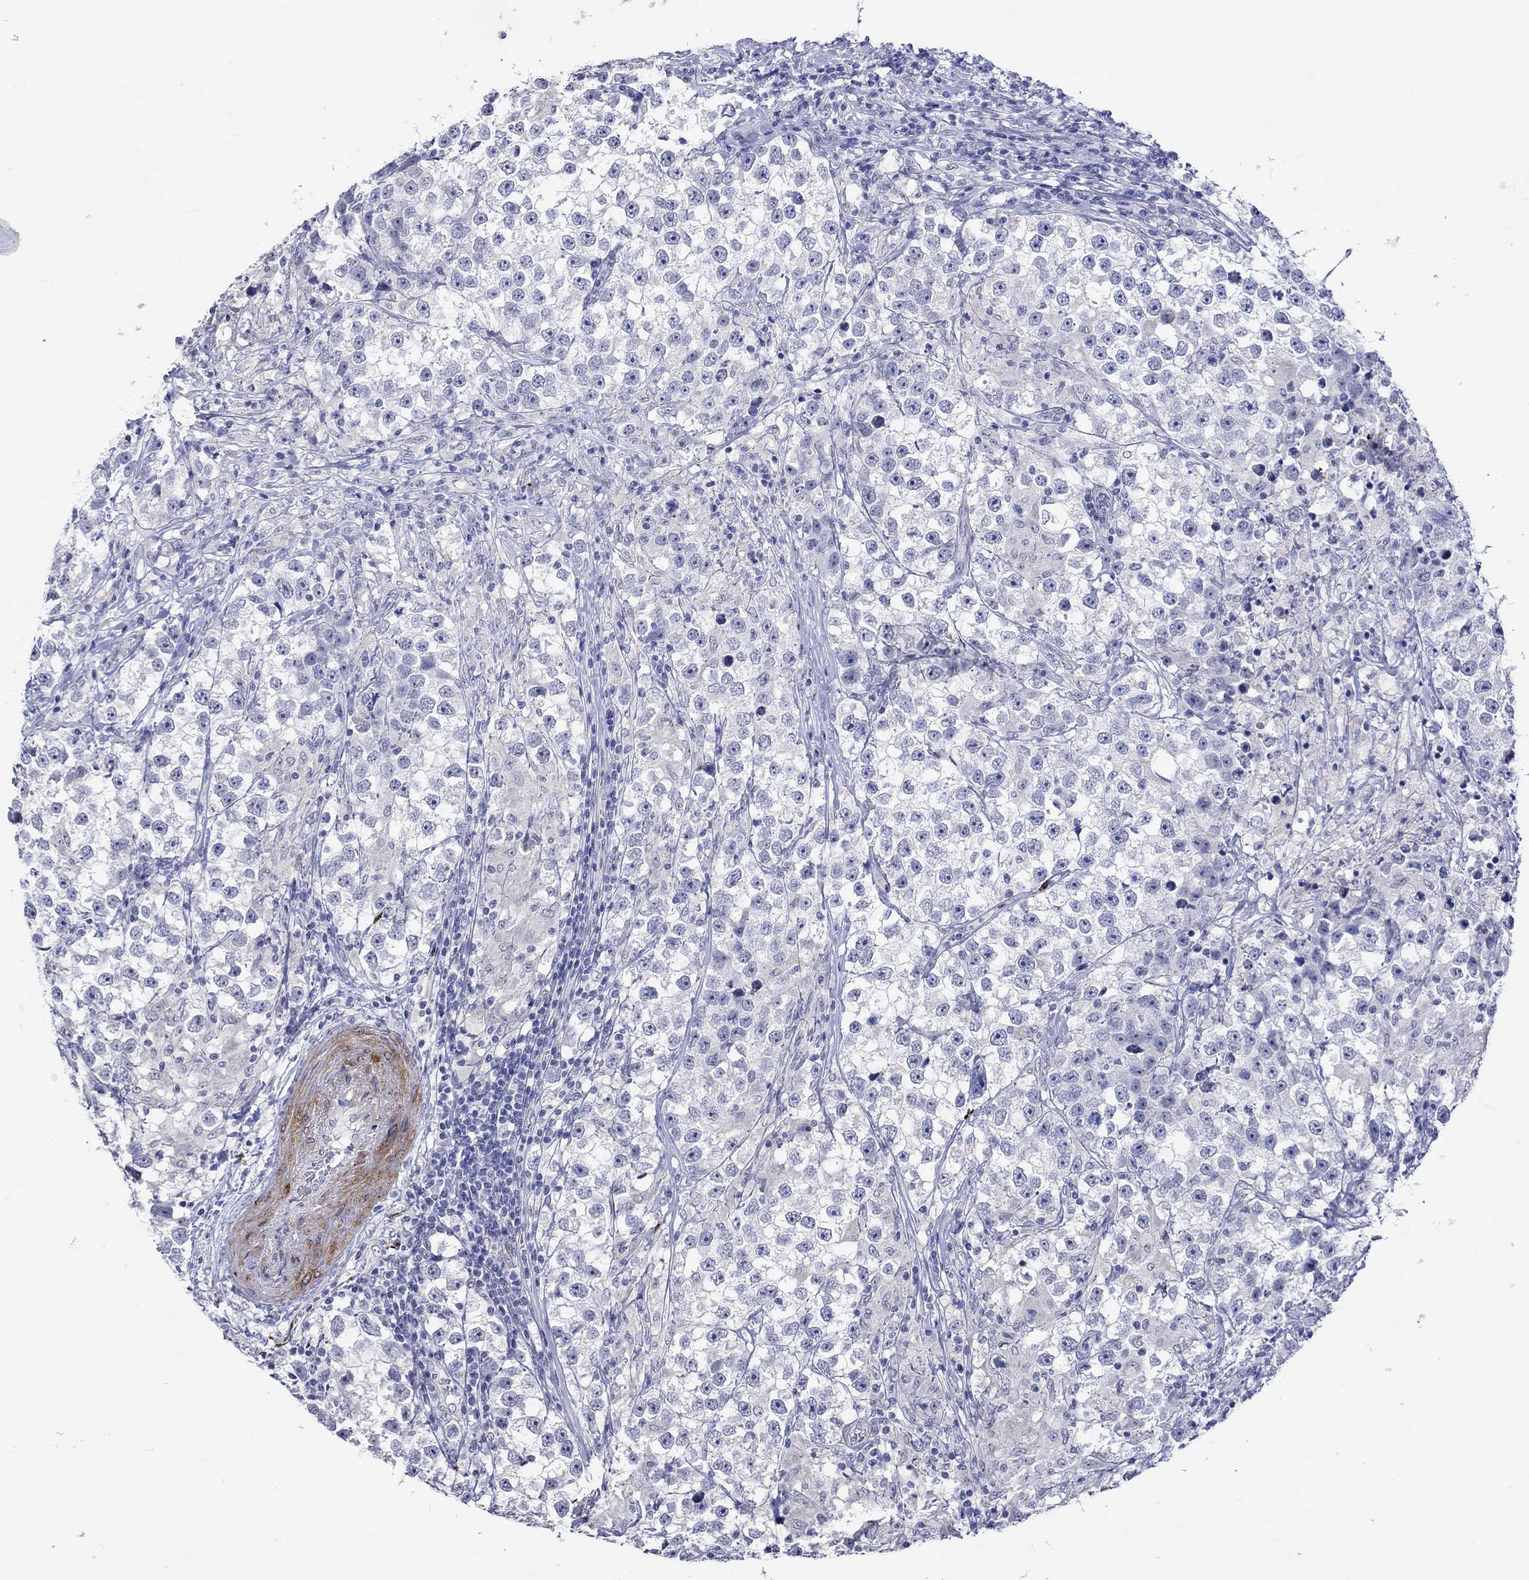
{"staining": {"intensity": "negative", "quantity": "none", "location": "none"}, "tissue": "testis cancer", "cell_type": "Tumor cells", "image_type": "cancer", "snomed": [{"axis": "morphology", "description": "Seminoma, NOS"}, {"axis": "topography", "description": "Testis"}], "caption": "Immunohistochemistry histopathology image of neoplastic tissue: human testis cancer (seminoma) stained with DAB (3,3'-diaminobenzidine) reveals no significant protein staining in tumor cells.", "gene": "CRYAB", "patient": {"sex": "male", "age": 46}}